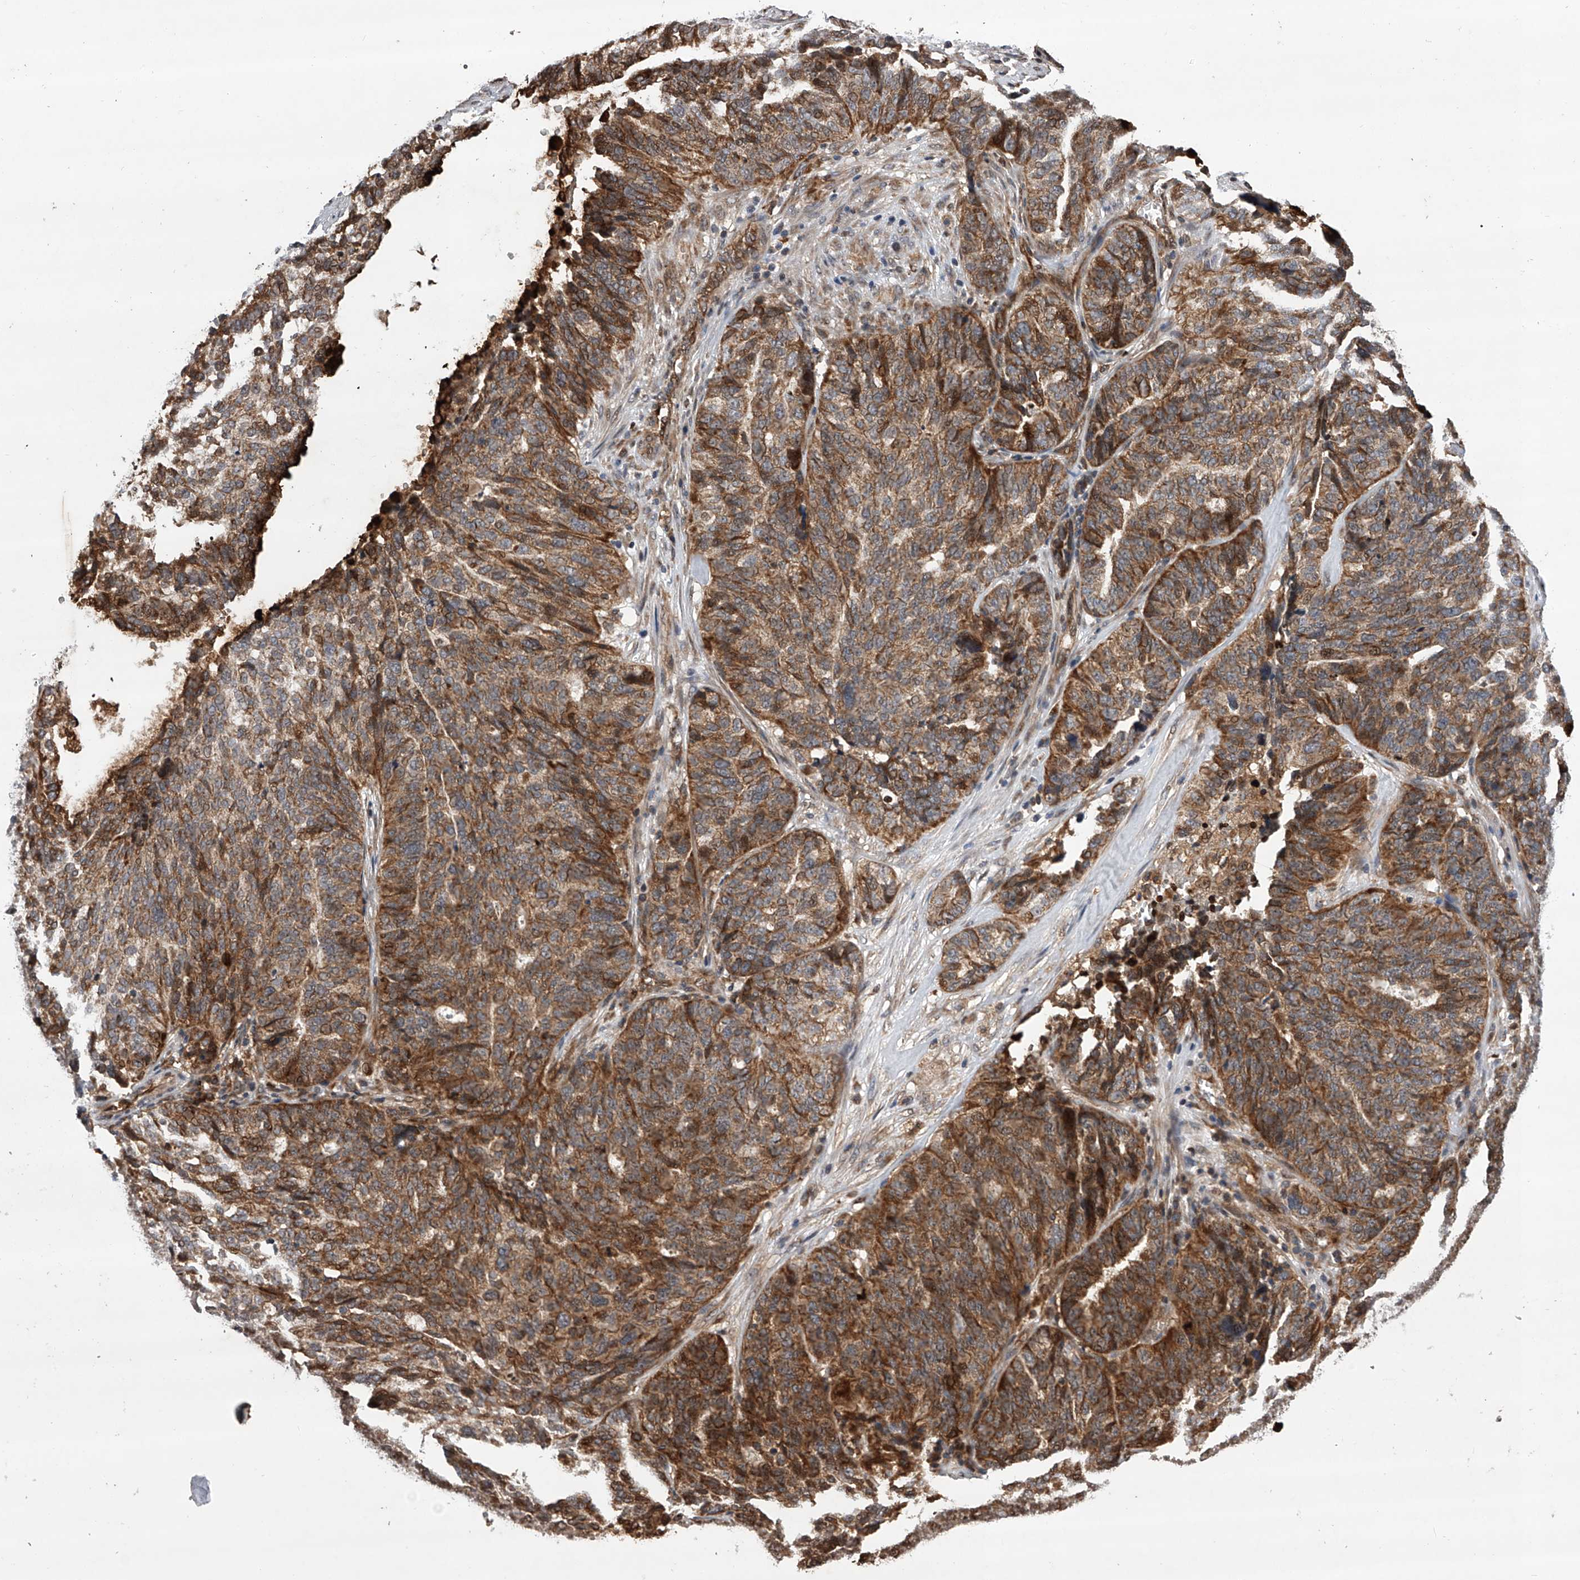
{"staining": {"intensity": "strong", "quantity": ">75%", "location": "cytoplasmic/membranous,nuclear"}, "tissue": "ovarian cancer", "cell_type": "Tumor cells", "image_type": "cancer", "snomed": [{"axis": "morphology", "description": "Cystadenocarcinoma, serous, NOS"}, {"axis": "topography", "description": "Ovary"}], "caption": "Immunohistochemistry of ovarian serous cystadenocarcinoma reveals high levels of strong cytoplasmic/membranous and nuclear staining in approximately >75% of tumor cells.", "gene": "MAP3K11", "patient": {"sex": "female", "age": 59}}